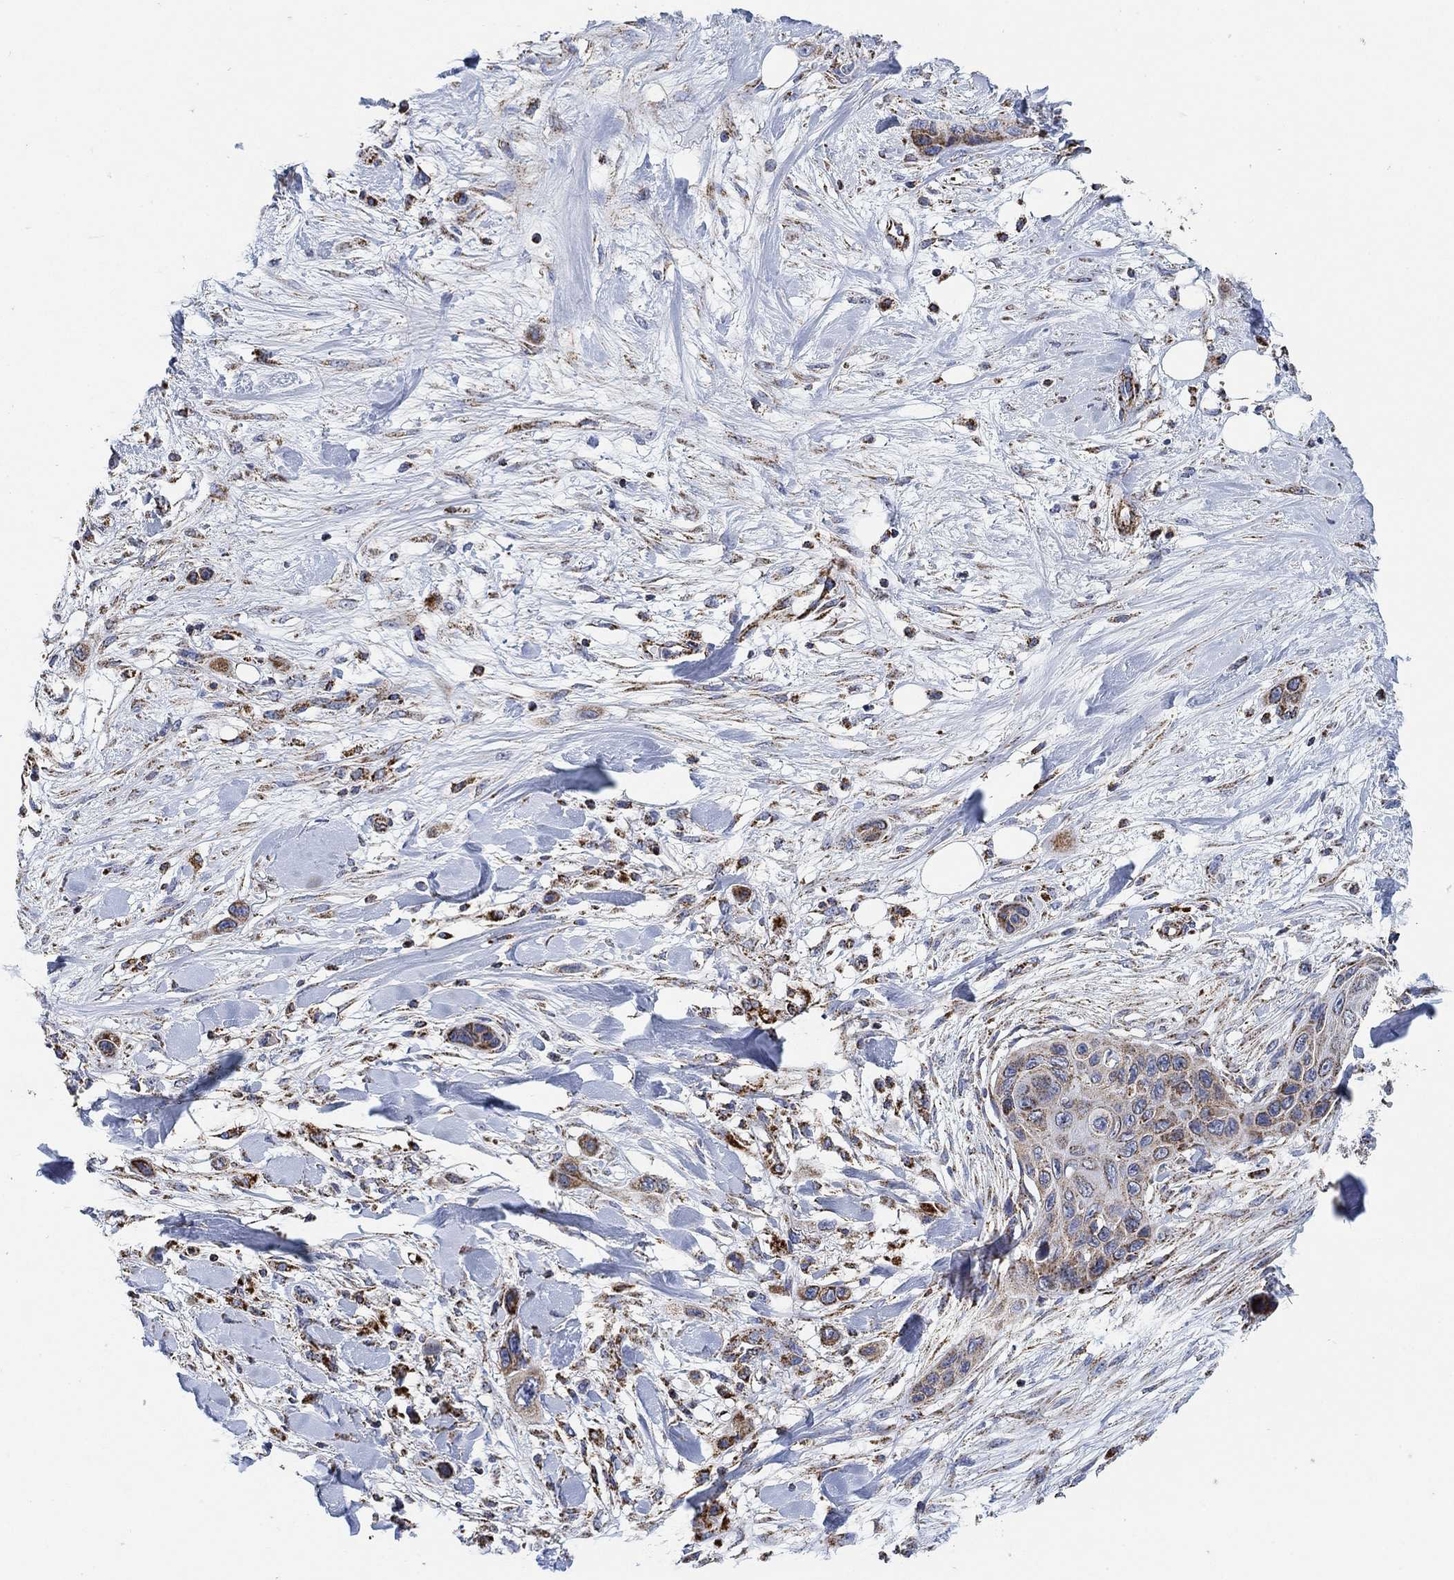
{"staining": {"intensity": "moderate", "quantity": "<25%", "location": "cytoplasmic/membranous"}, "tissue": "skin cancer", "cell_type": "Tumor cells", "image_type": "cancer", "snomed": [{"axis": "morphology", "description": "Squamous cell carcinoma, NOS"}, {"axis": "topography", "description": "Skin"}], "caption": "A brown stain labels moderate cytoplasmic/membranous staining of a protein in human skin squamous cell carcinoma tumor cells.", "gene": "NDUFS3", "patient": {"sex": "male", "age": 79}}